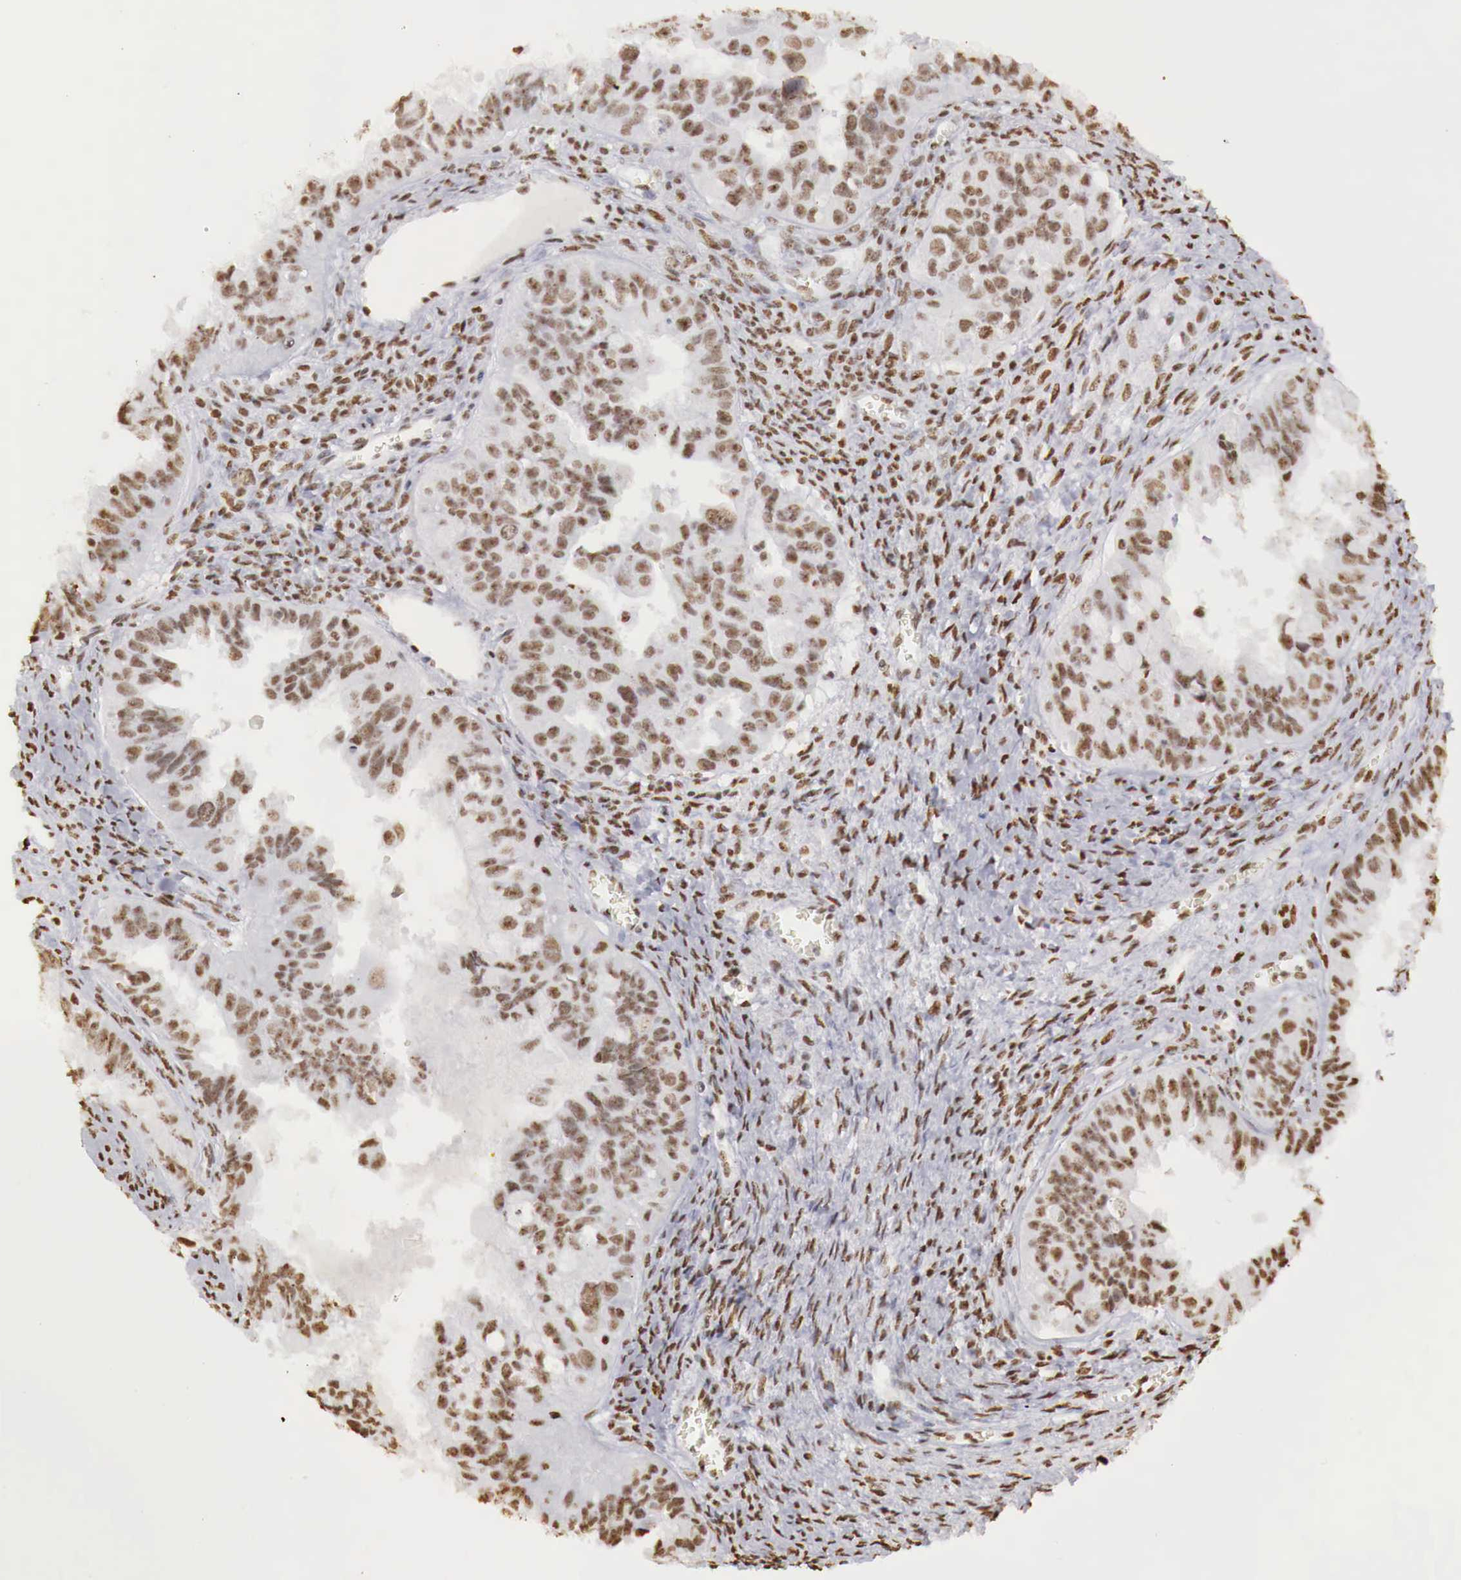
{"staining": {"intensity": "strong", "quantity": ">75%", "location": "nuclear"}, "tissue": "ovarian cancer", "cell_type": "Tumor cells", "image_type": "cancer", "snomed": [{"axis": "morphology", "description": "Carcinoma, endometroid"}, {"axis": "topography", "description": "Ovary"}], "caption": "DAB (3,3'-diaminobenzidine) immunohistochemical staining of human ovarian endometroid carcinoma demonstrates strong nuclear protein positivity in approximately >75% of tumor cells. (IHC, brightfield microscopy, high magnification).", "gene": "DKC1", "patient": {"sex": "female", "age": 85}}